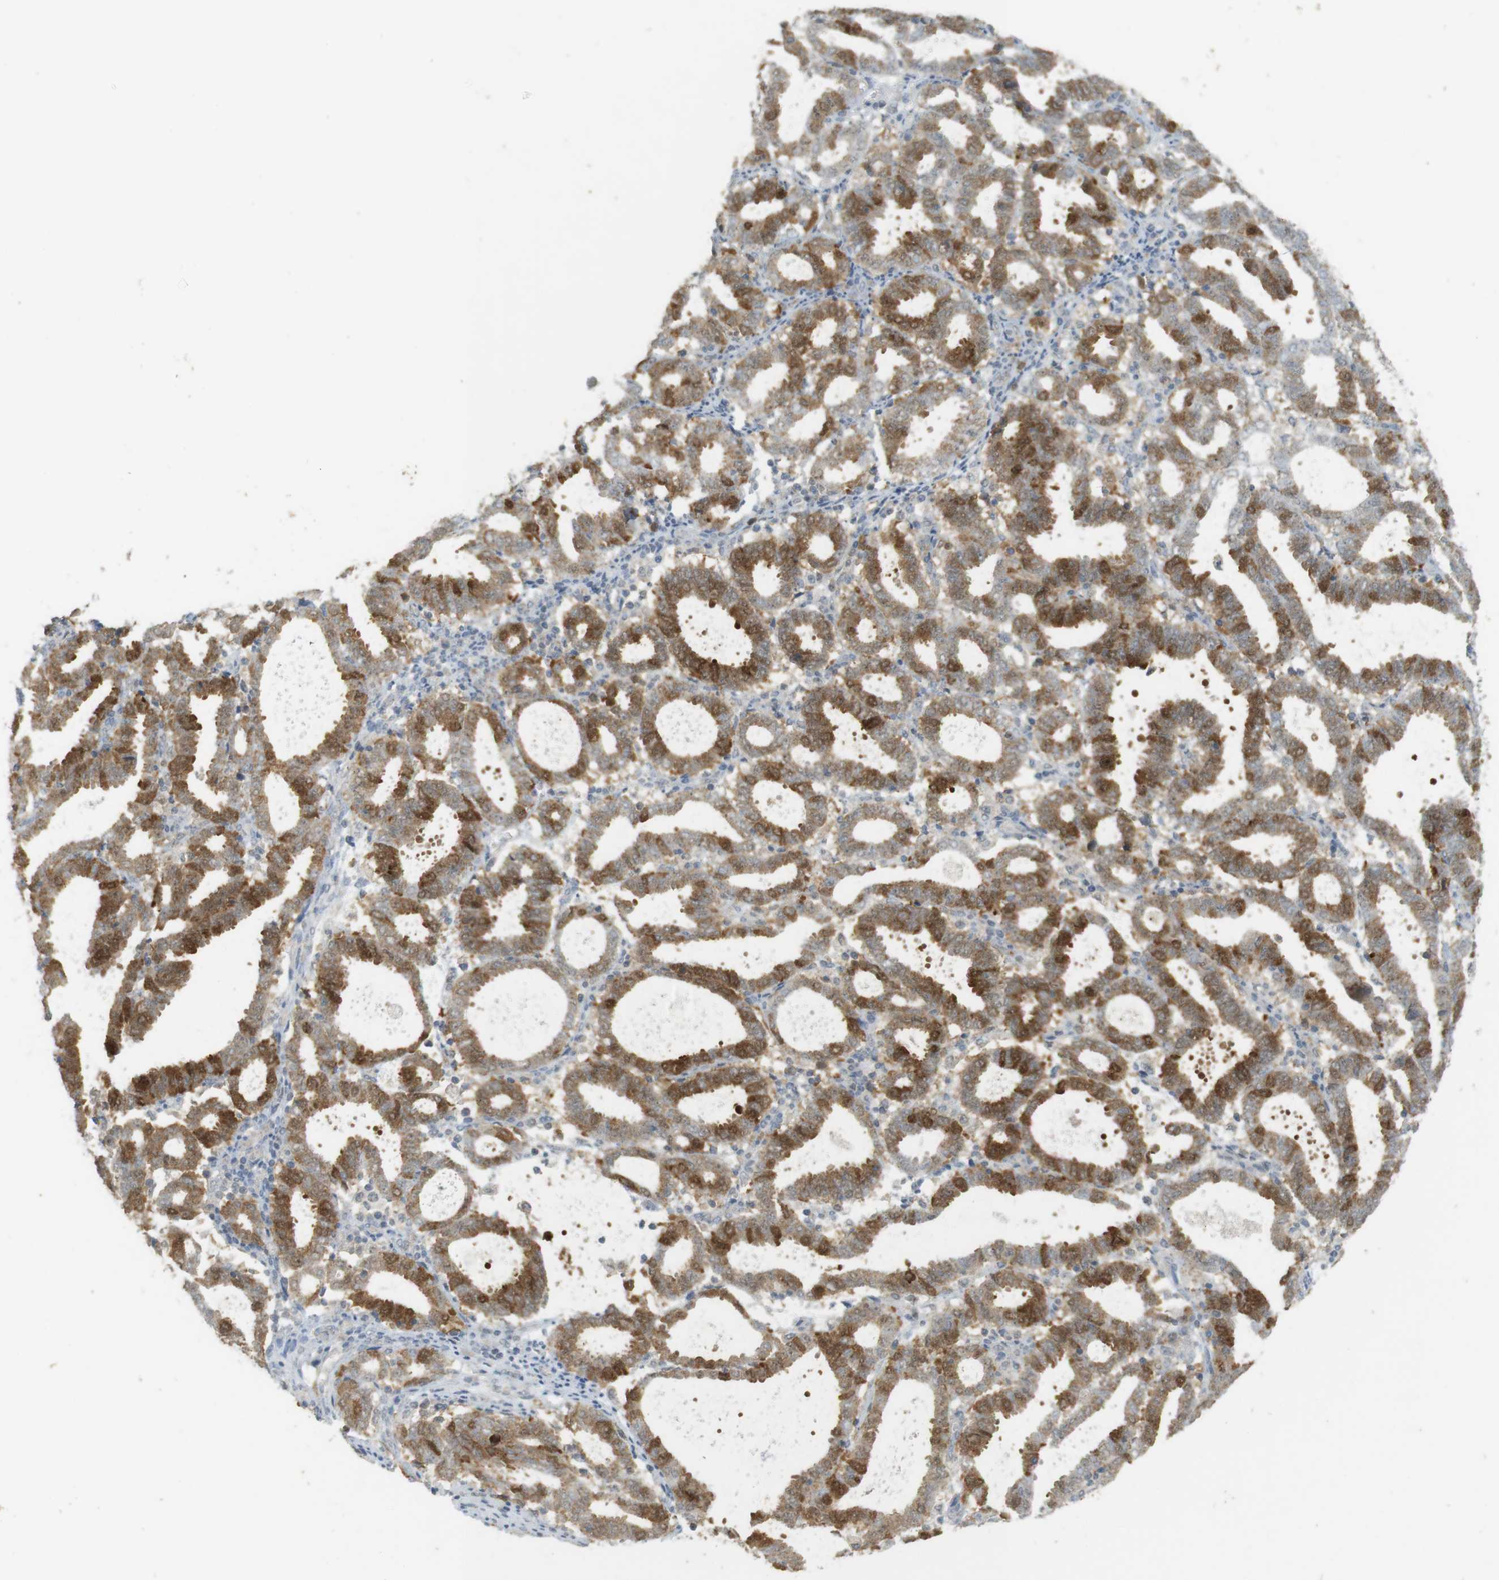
{"staining": {"intensity": "moderate", "quantity": ">75%", "location": "cytoplasmic/membranous"}, "tissue": "endometrial cancer", "cell_type": "Tumor cells", "image_type": "cancer", "snomed": [{"axis": "morphology", "description": "Adenocarcinoma, NOS"}, {"axis": "topography", "description": "Uterus"}], "caption": "Protein analysis of endometrial cancer tissue demonstrates moderate cytoplasmic/membranous expression in about >75% of tumor cells. The staining was performed using DAB, with brown indicating positive protein expression. Nuclei are stained blue with hematoxylin.", "gene": "TTK", "patient": {"sex": "female", "age": 83}}